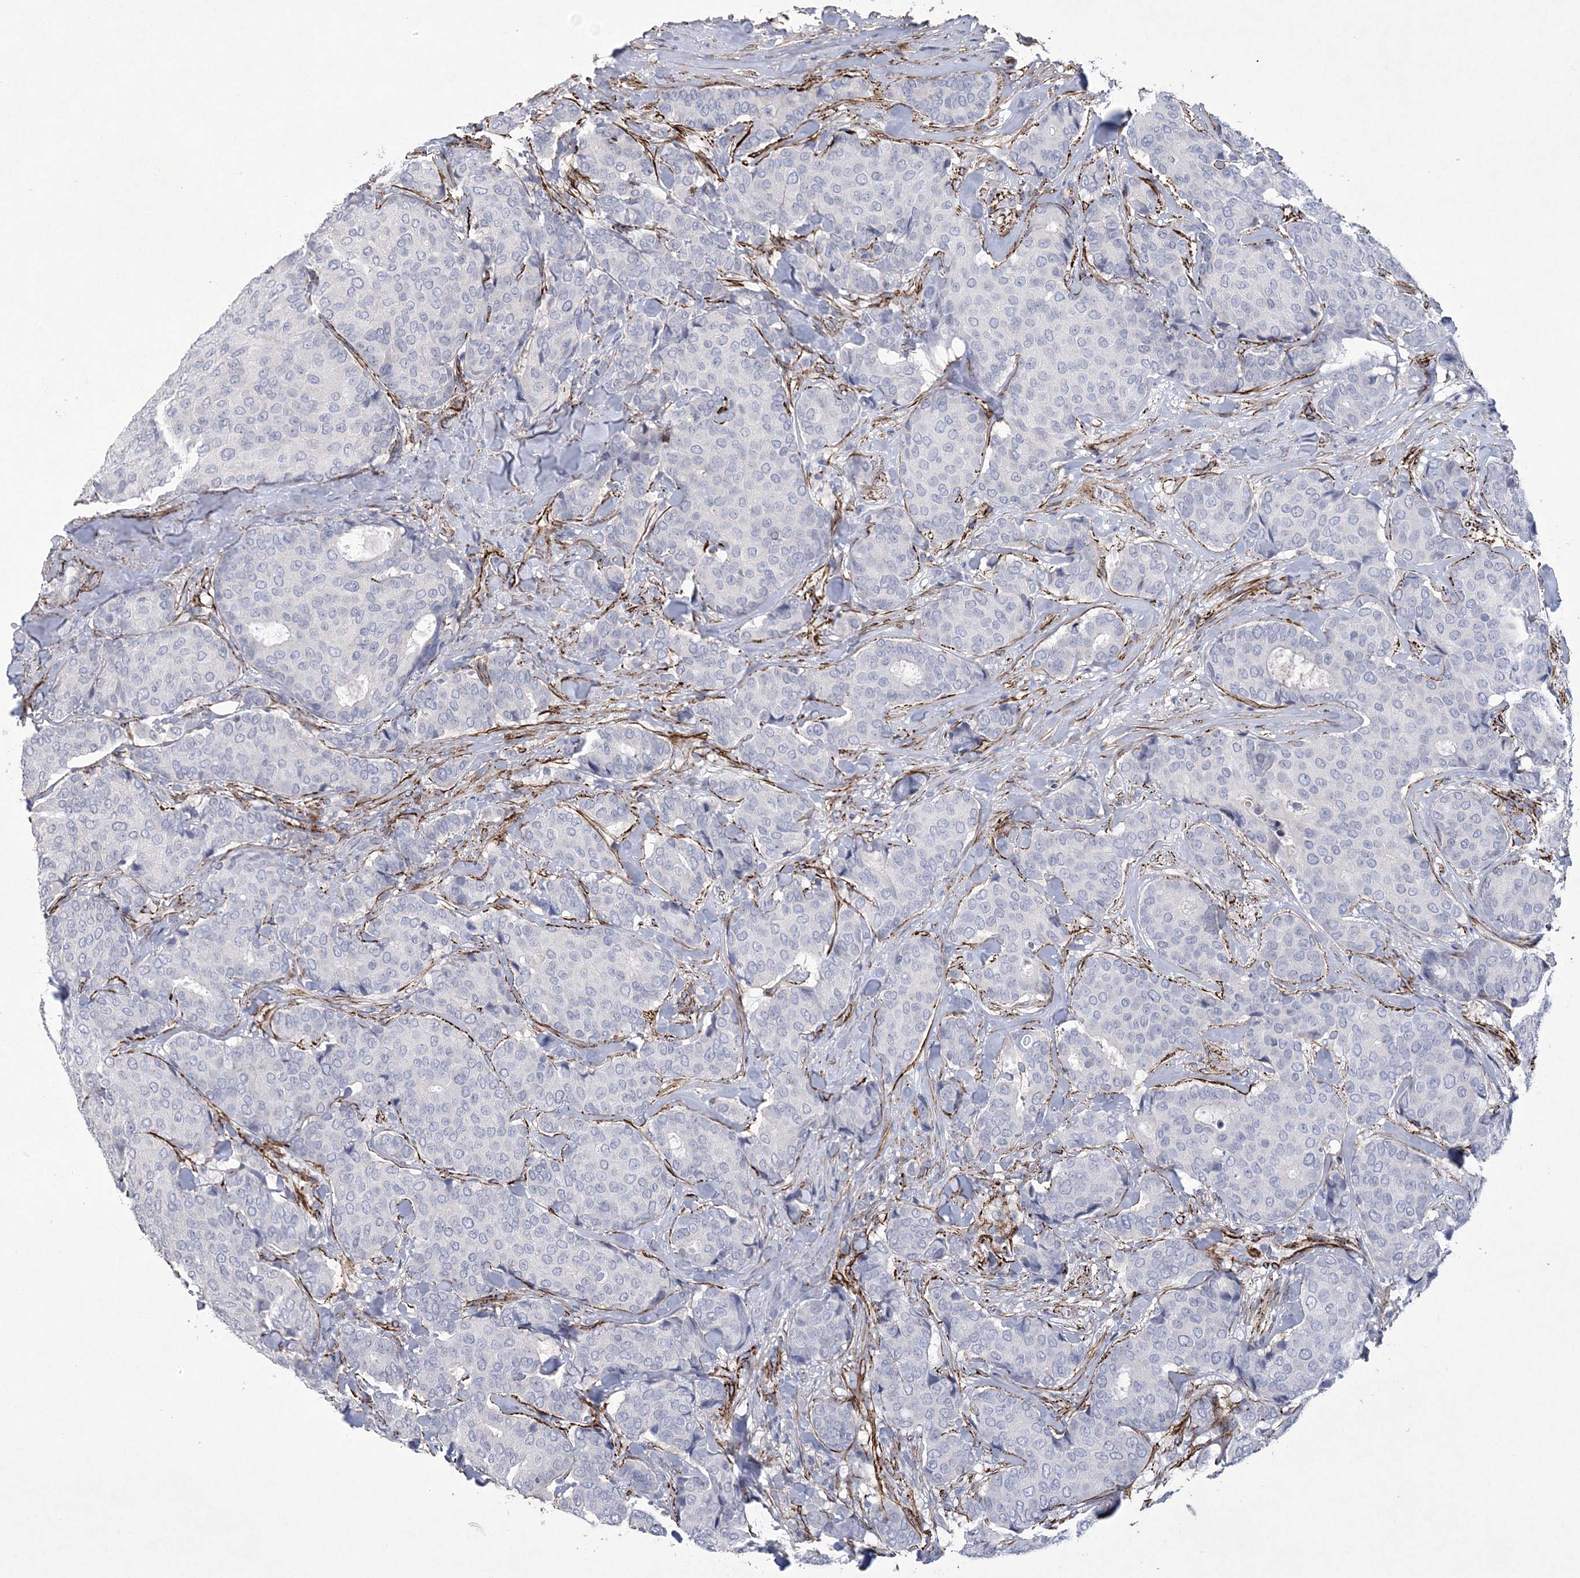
{"staining": {"intensity": "negative", "quantity": "none", "location": "none"}, "tissue": "breast cancer", "cell_type": "Tumor cells", "image_type": "cancer", "snomed": [{"axis": "morphology", "description": "Duct carcinoma"}, {"axis": "topography", "description": "Breast"}], "caption": "Immunohistochemical staining of human intraductal carcinoma (breast) demonstrates no significant staining in tumor cells.", "gene": "ARSJ", "patient": {"sex": "female", "age": 75}}